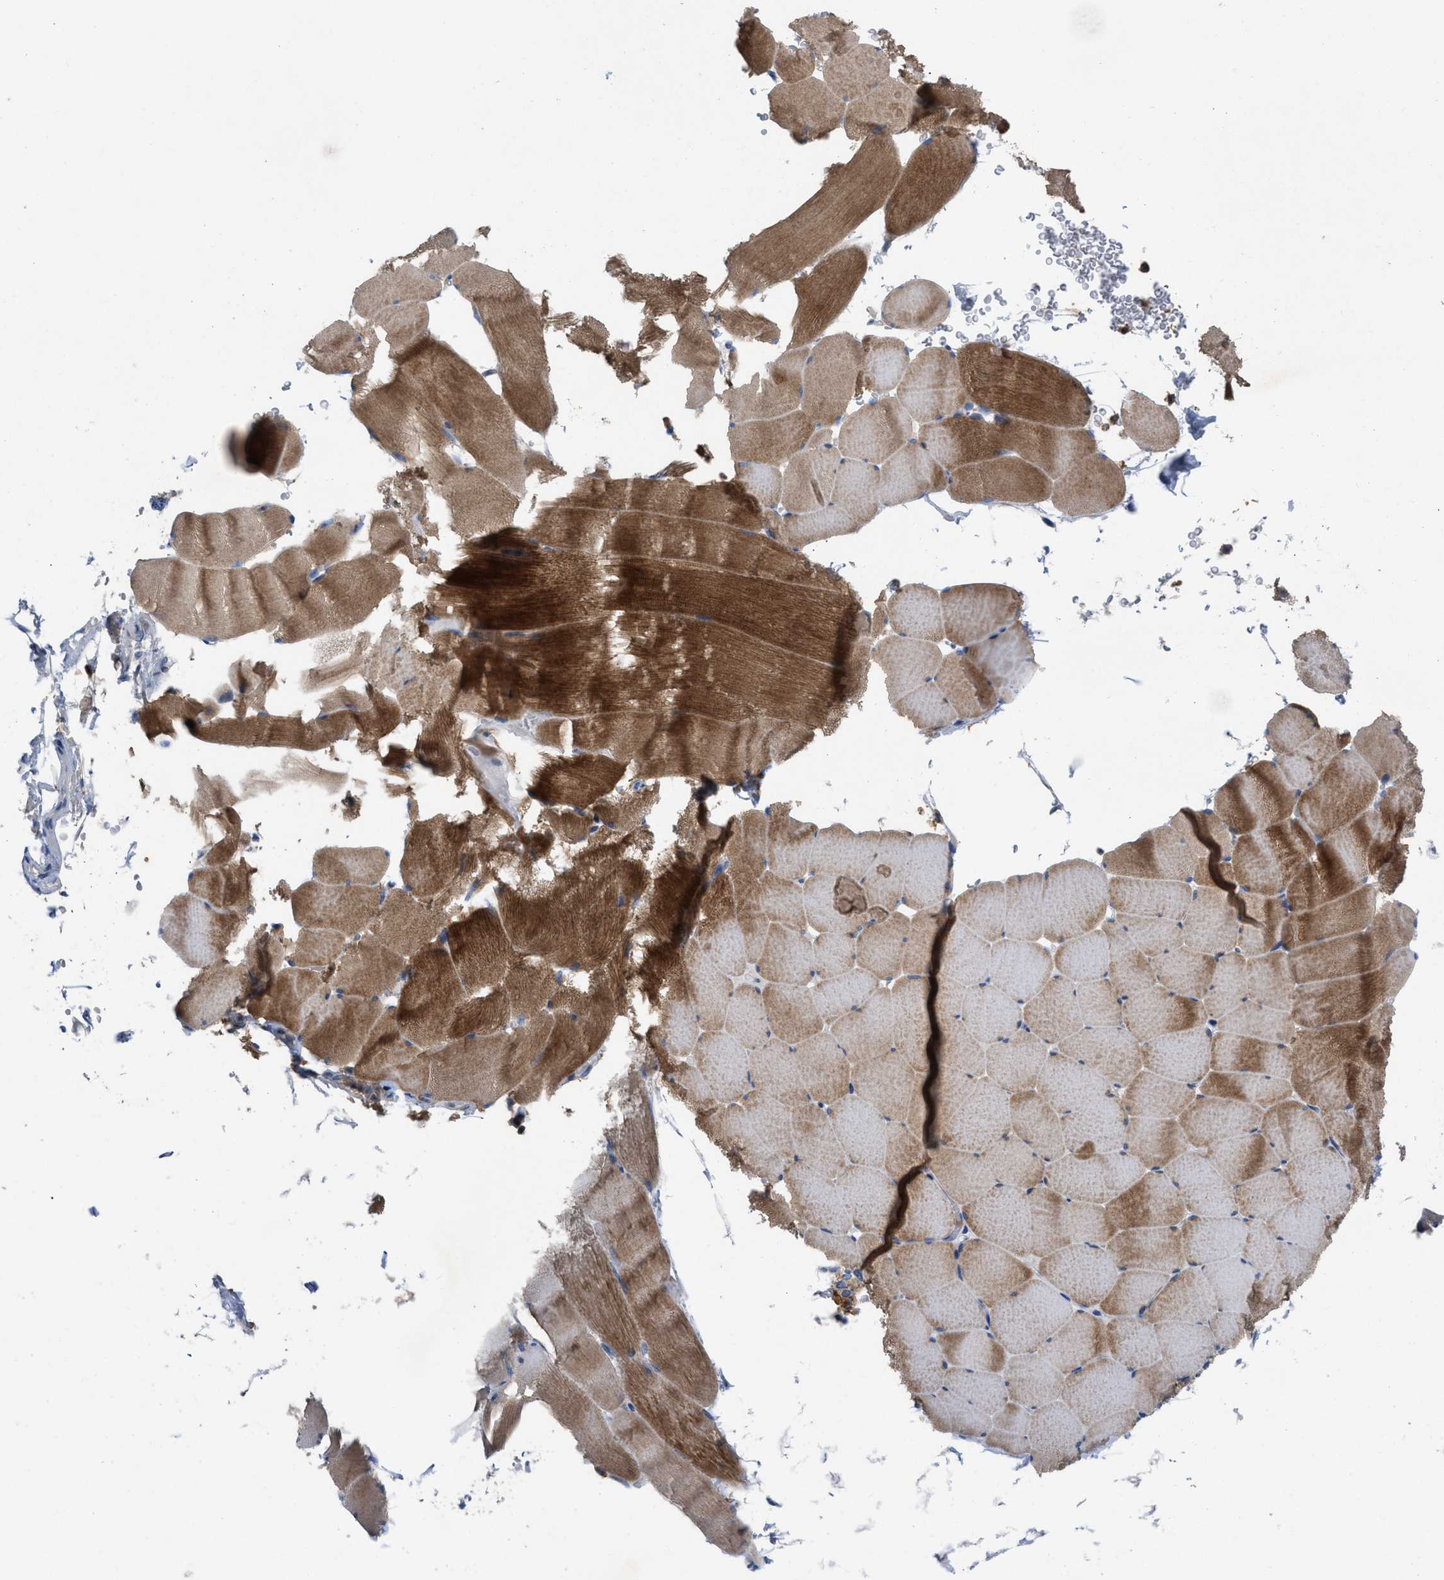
{"staining": {"intensity": "strong", "quantity": ">75%", "location": "cytoplasmic/membranous"}, "tissue": "skeletal muscle", "cell_type": "Myocytes", "image_type": "normal", "snomed": [{"axis": "morphology", "description": "Normal tissue, NOS"}, {"axis": "topography", "description": "Skeletal muscle"}], "caption": "Myocytes show high levels of strong cytoplasmic/membranous positivity in approximately >75% of cells in normal human skeletal muscle. The protein of interest is stained brown, and the nuclei are stained in blue (DAB IHC with brightfield microscopy, high magnification).", "gene": "PLPPR5", "patient": {"sex": "male", "age": 62}}